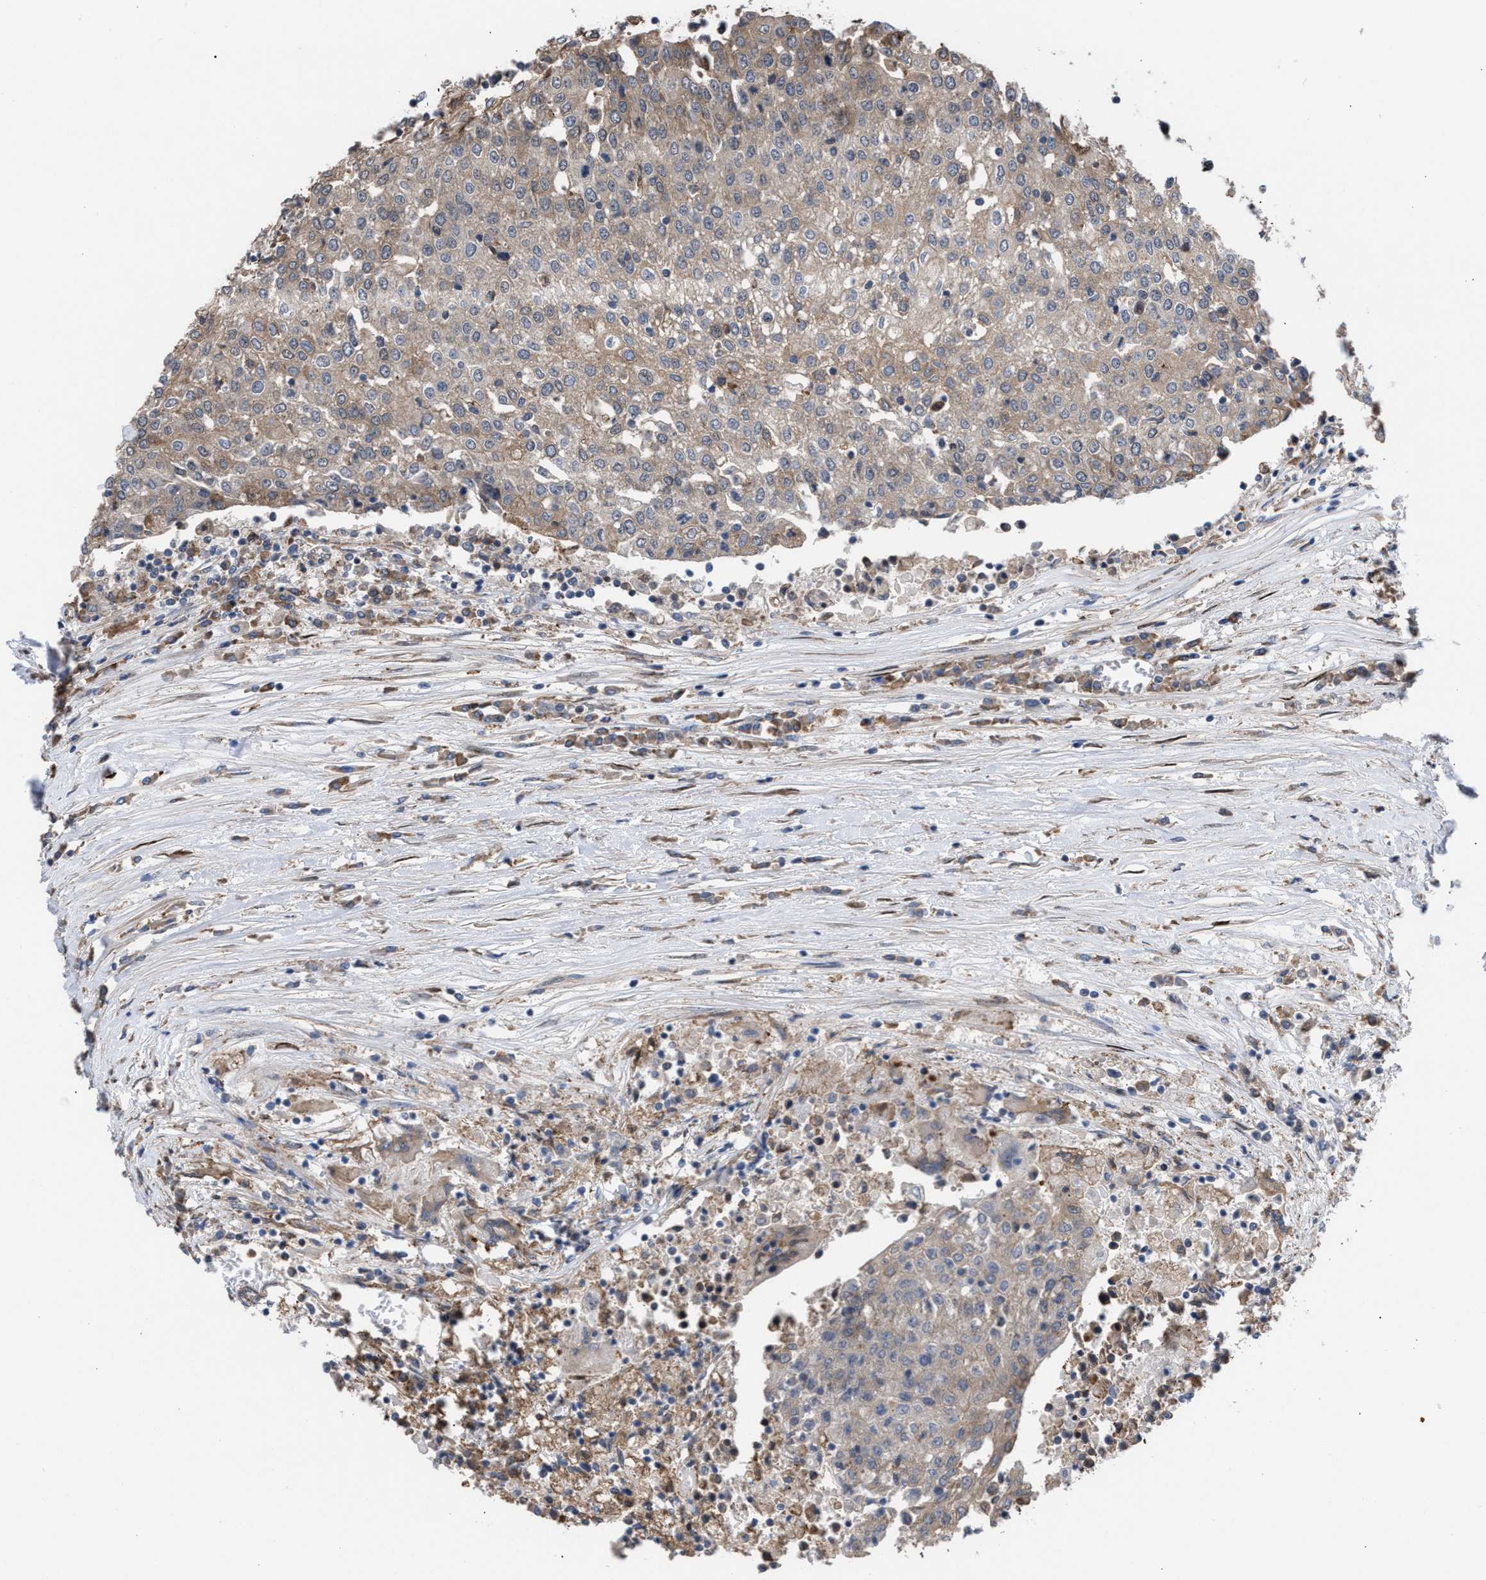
{"staining": {"intensity": "weak", "quantity": ">75%", "location": "cytoplasmic/membranous"}, "tissue": "urothelial cancer", "cell_type": "Tumor cells", "image_type": "cancer", "snomed": [{"axis": "morphology", "description": "Urothelial carcinoma, High grade"}, {"axis": "topography", "description": "Urinary bladder"}], "caption": "This image exhibits immunohistochemistry staining of human urothelial cancer, with low weak cytoplasmic/membranous positivity in about >75% of tumor cells.", "gene": "TP53BP2", "patient": {"sex": "female", "age": 85}}